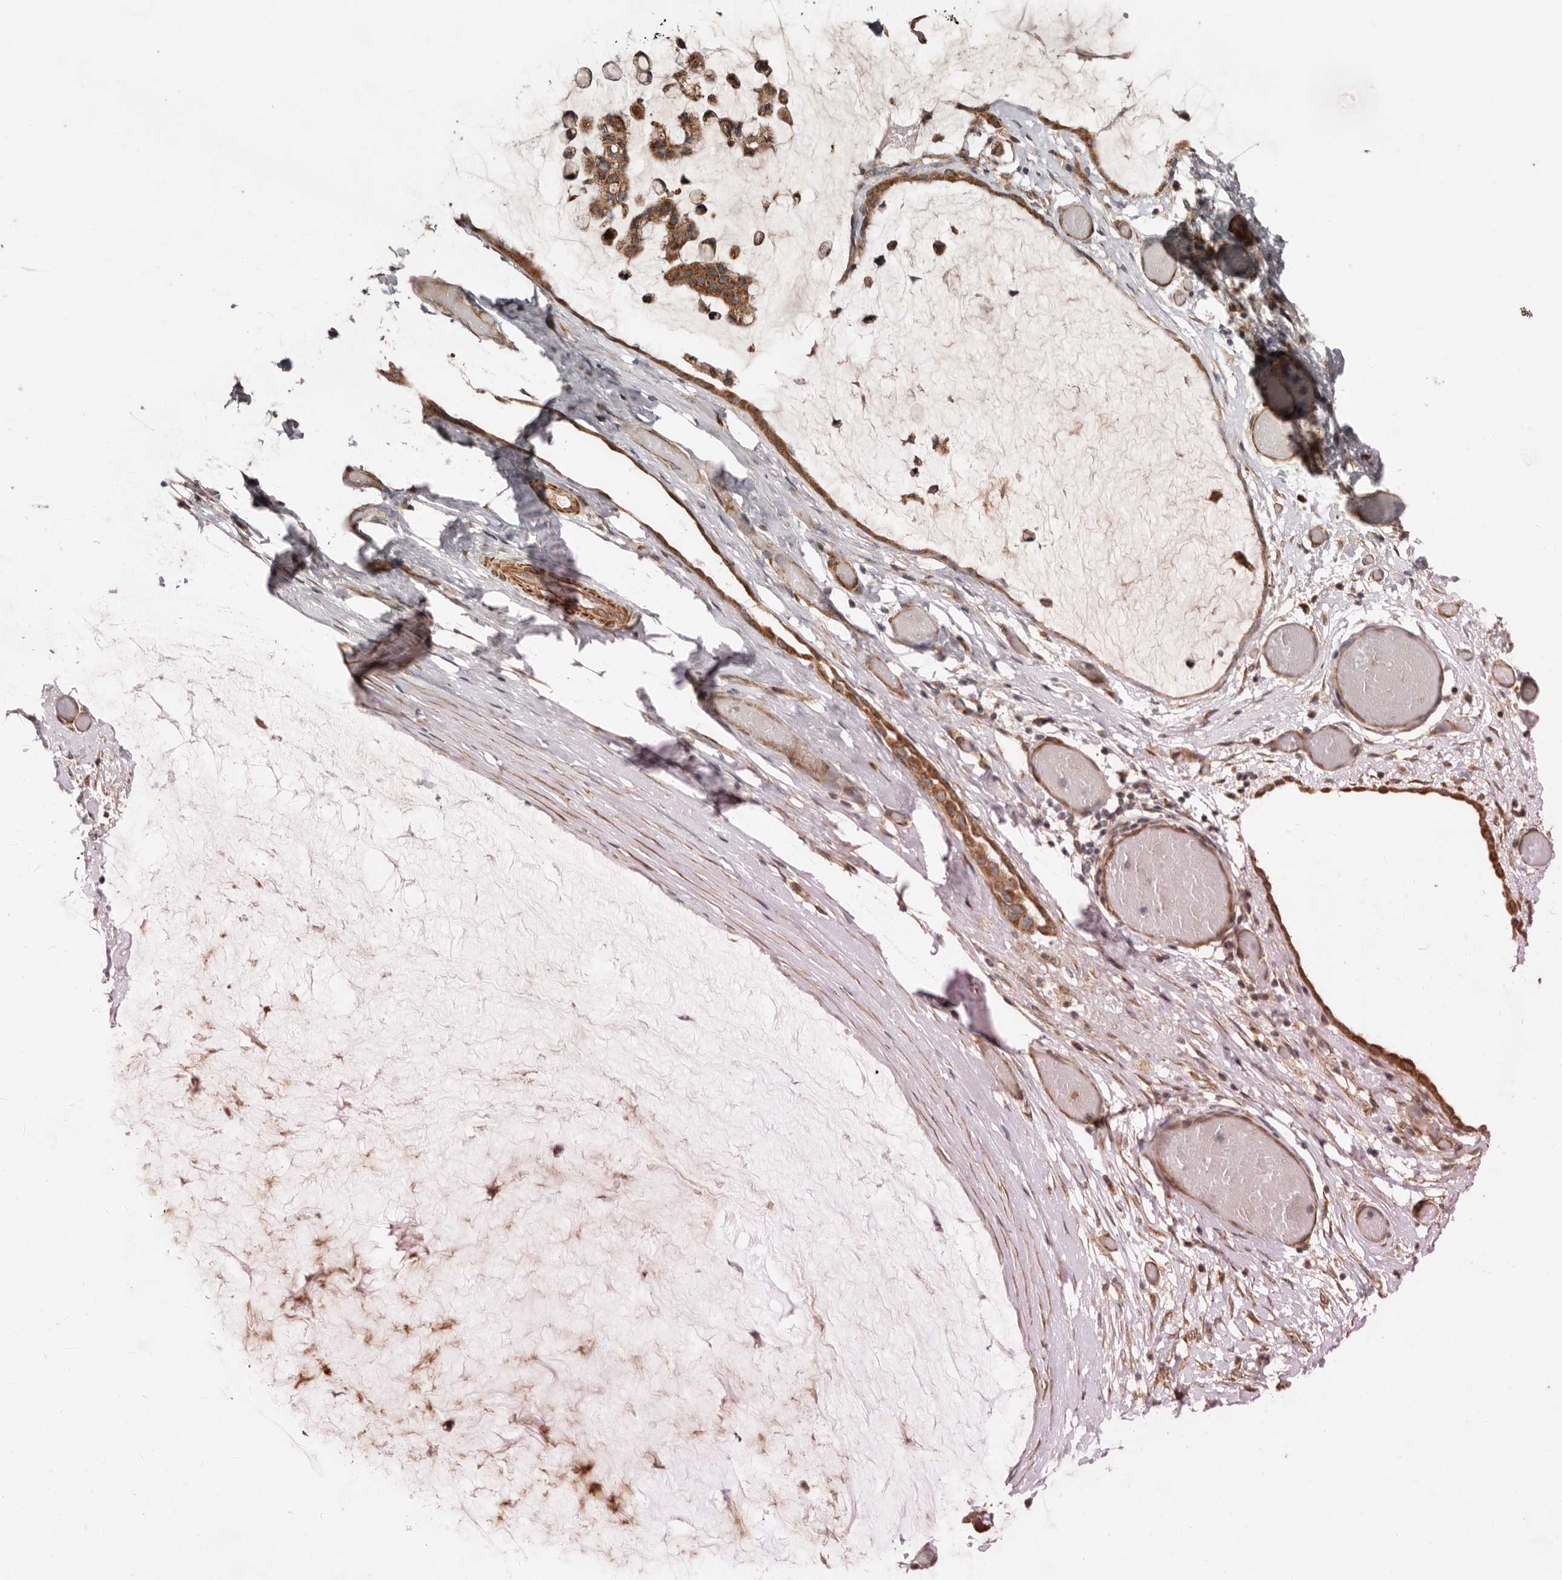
{"staining": {"intensity": "moderate", "quantity": ">75%", "location": "cytoplasmic/membranous"}, "tissue": "ovarian cancer", "cell_type": "Tumor cells", "image_type": "cancer", "snomed": [{"axis": "morphology", "description": "Cystadenocarcinoma, mucinous, NOS"}, {"axis": "topography", "description": "Ovary"}], "caption": "Immunohistochemistry (DAB (3,3'-diaminobenzidine)) staining of ovarian cancer demonstrates moderate cytoplasmic/membranous protein positivity in about >75% of tumor cells. The staining was performed using DAB (3,3'-diaminobenzidine) to visualize the protein expression in brown, while the nuclei were stained in blue with hematoxylin (Magnification: 20x).", "gene": "PROKR1", "patient": {"sex": "female", "age": 39}}